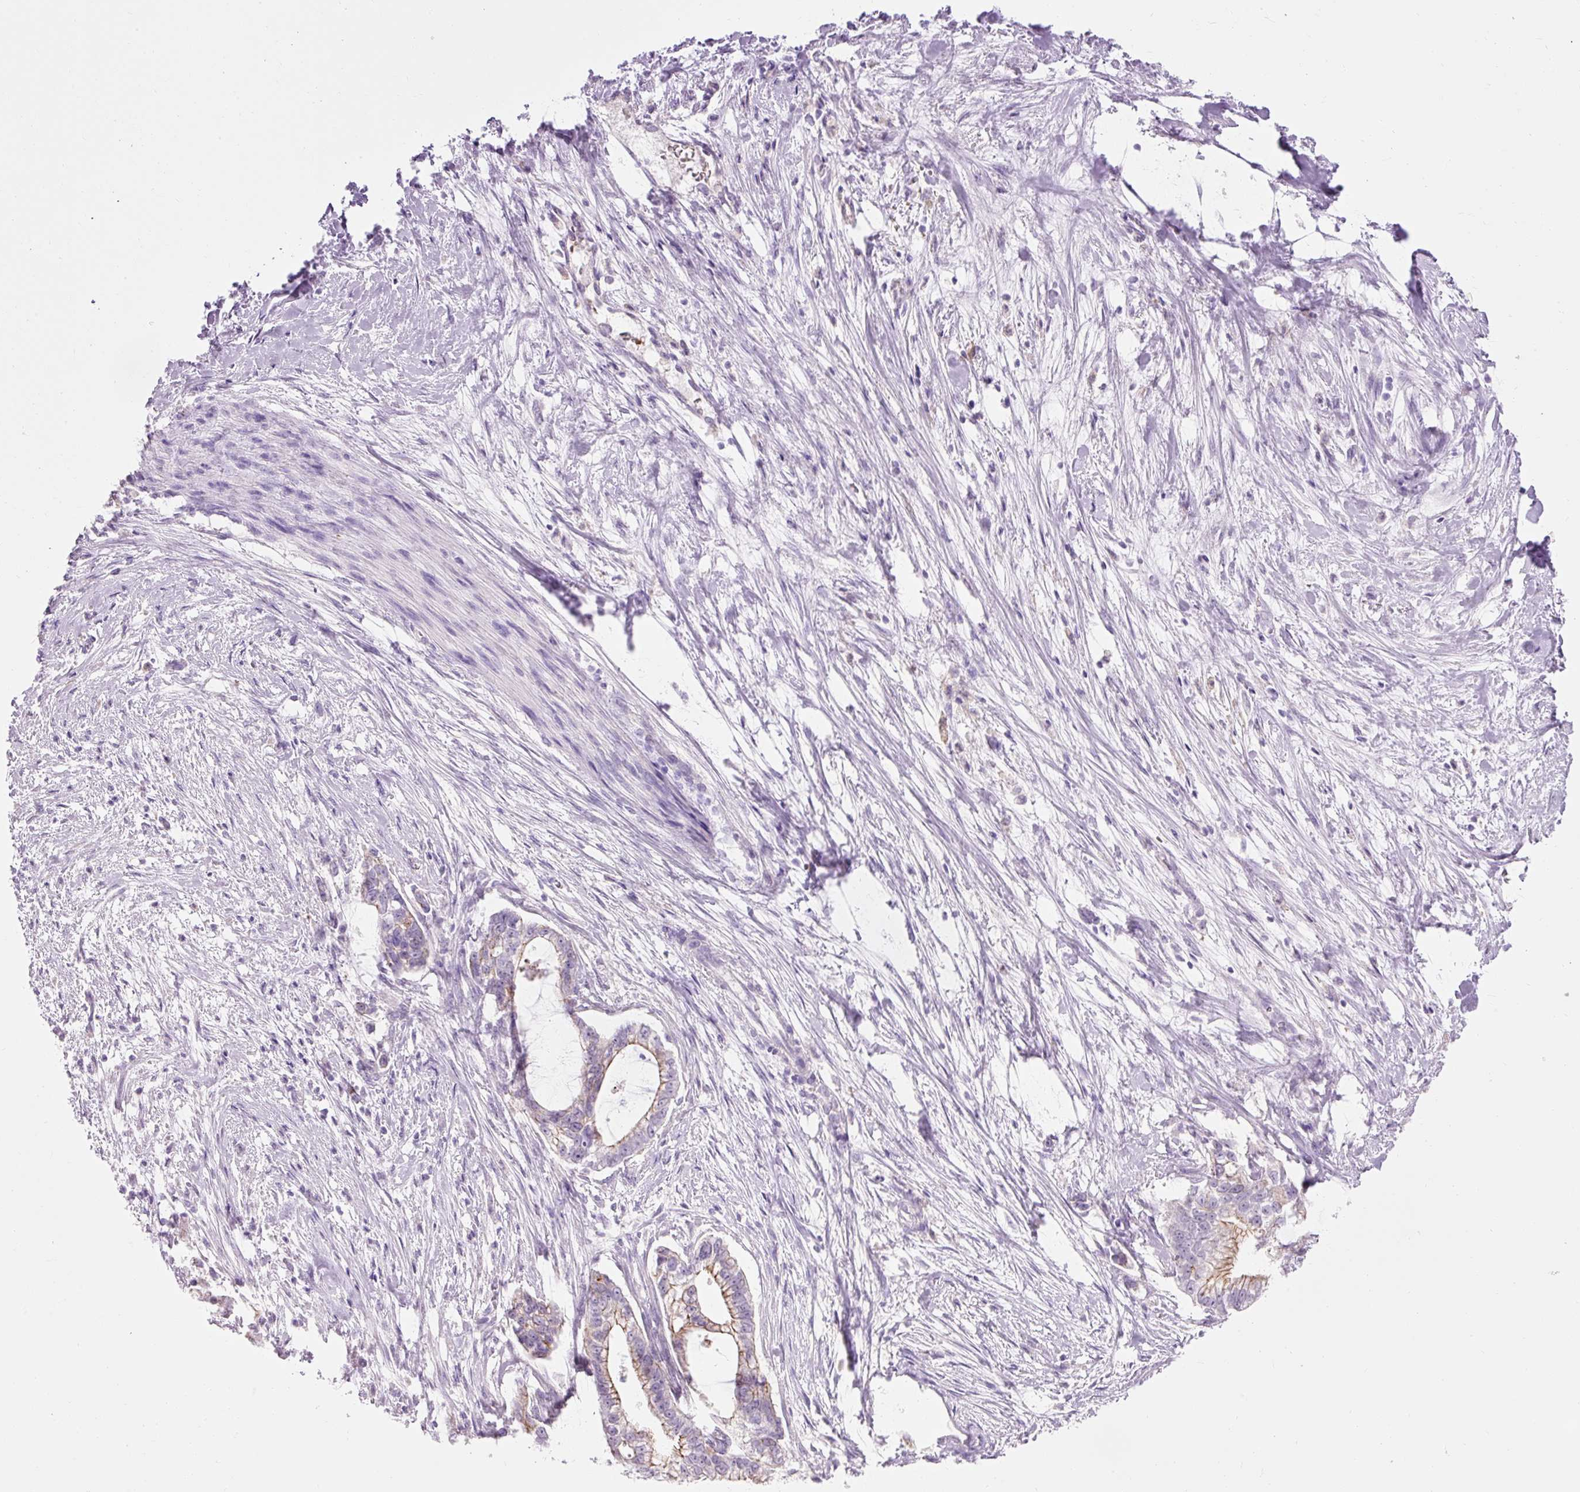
{"staining": {"intensity": "moderate", "quantity": "25%-75%", "location": "cytoplasmic/membranous"}, "tissue": "pancreatic cancer", "cell_type": "Tumor cells", "image_type": "cancer", "snomed": [{"axis": "morphology", "description": "Adenocarcinoma, NOS"}, {"axis": "topography", "description": "Pancreas"}], "caption": "This photomicrograph exhibits immunohistochemistry staining of human pancreatic adenocarcinoma, with medium moderate cytoplasmic/membranous positivity in about 25%-75% of tumor cells.", "gene": "DHRS11", "patient": {"sex": "male", "age": 70}}